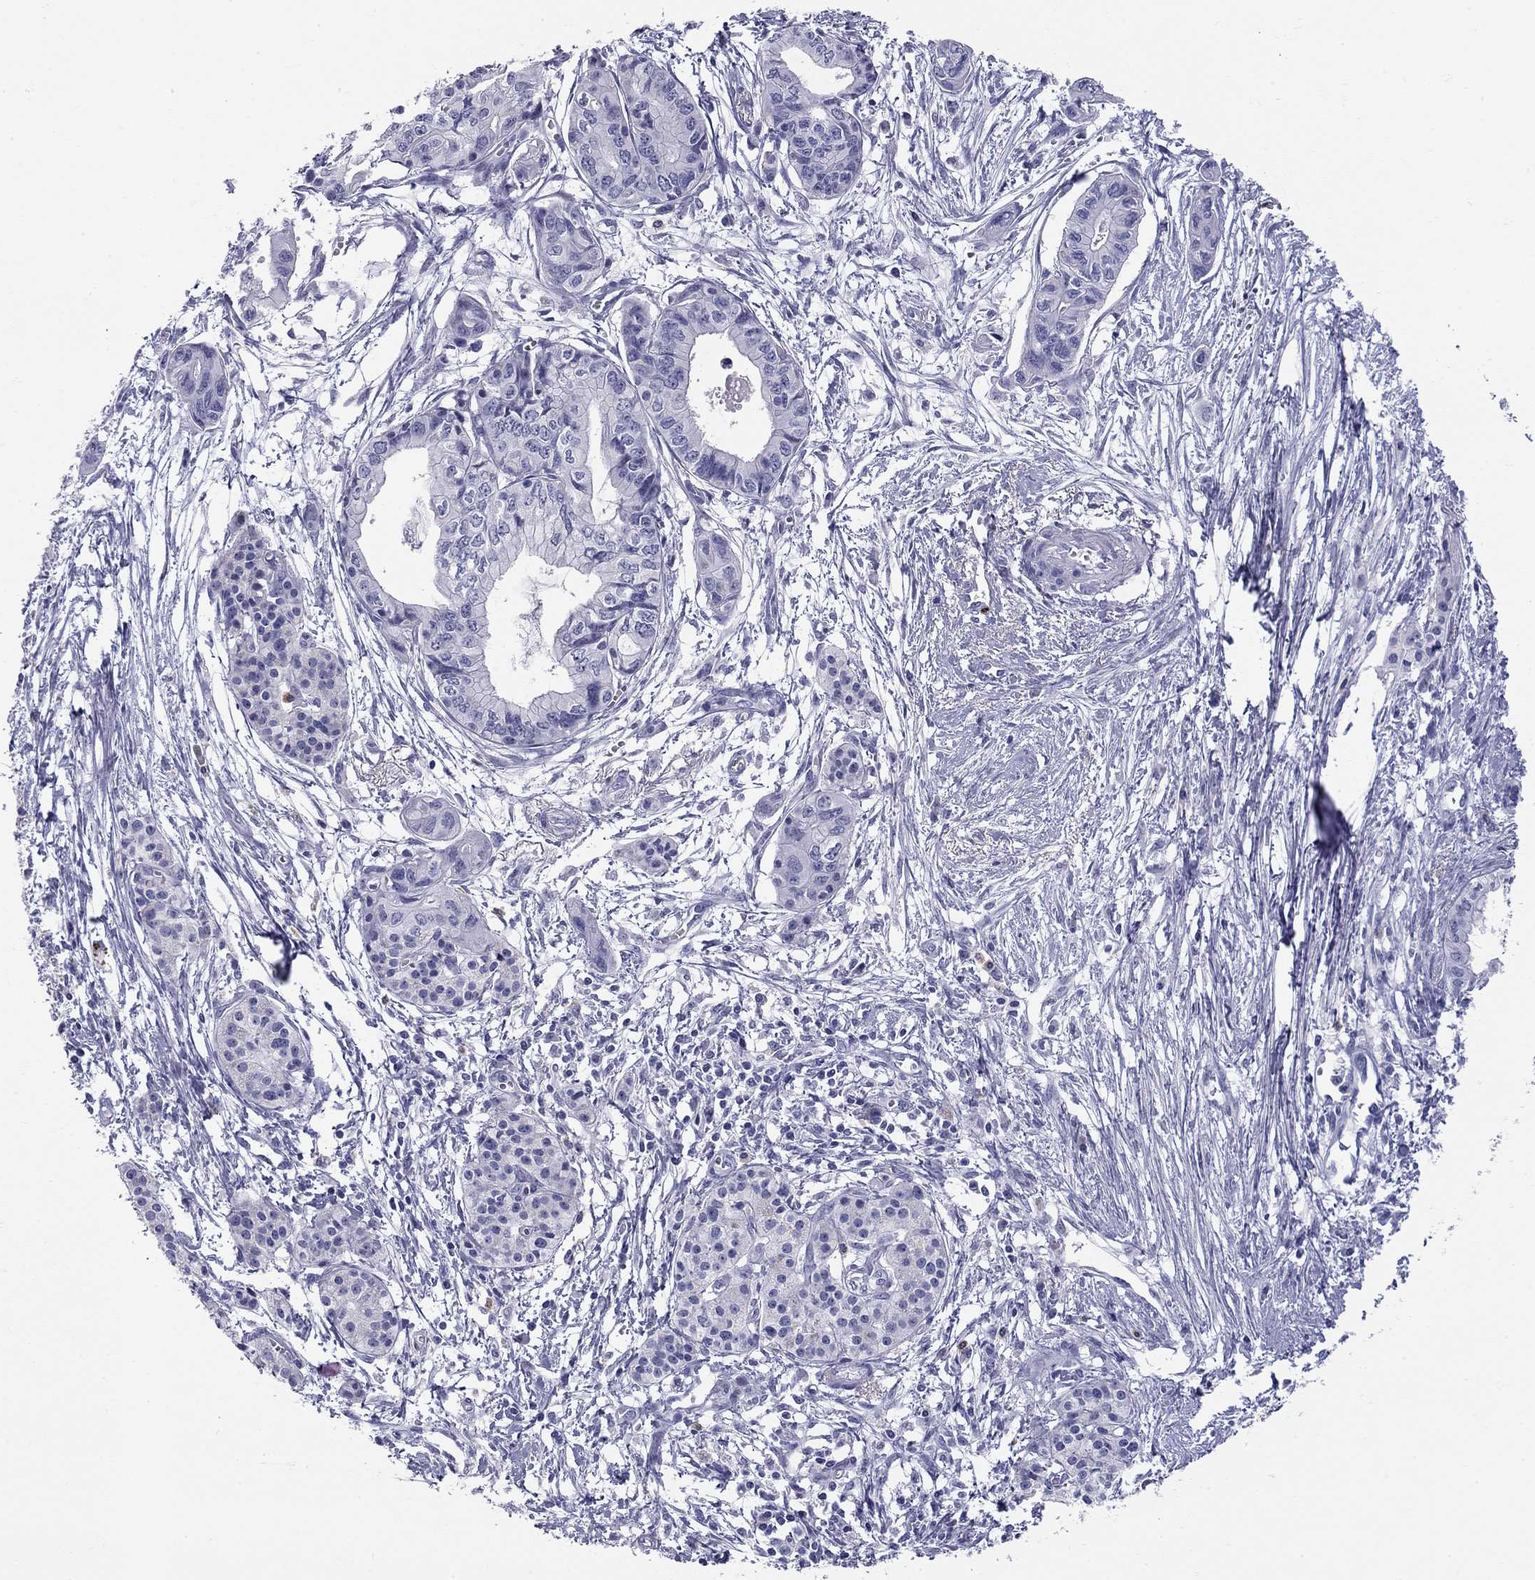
{"staining": {"intensity": "negative", "quantity": "none", "location": "none"}, "tissue": "pancreatic cancer", "cell_type": "Tumor cells", "image_type": "cancer", "snomed": [{"axis": "morphology", "description": "Adenocarcinoma, NOS"}, {"axis": "topography", "description": "Pancreas"}], "caption": "Human pancreatic cancer (adenocarcinoma) stained for a protein using immunohistochemistry (IHC) demonstrates no positivity in tumor cells.", "gene": "C8orf88", "patient": {"sex": "female", "age": 76}}